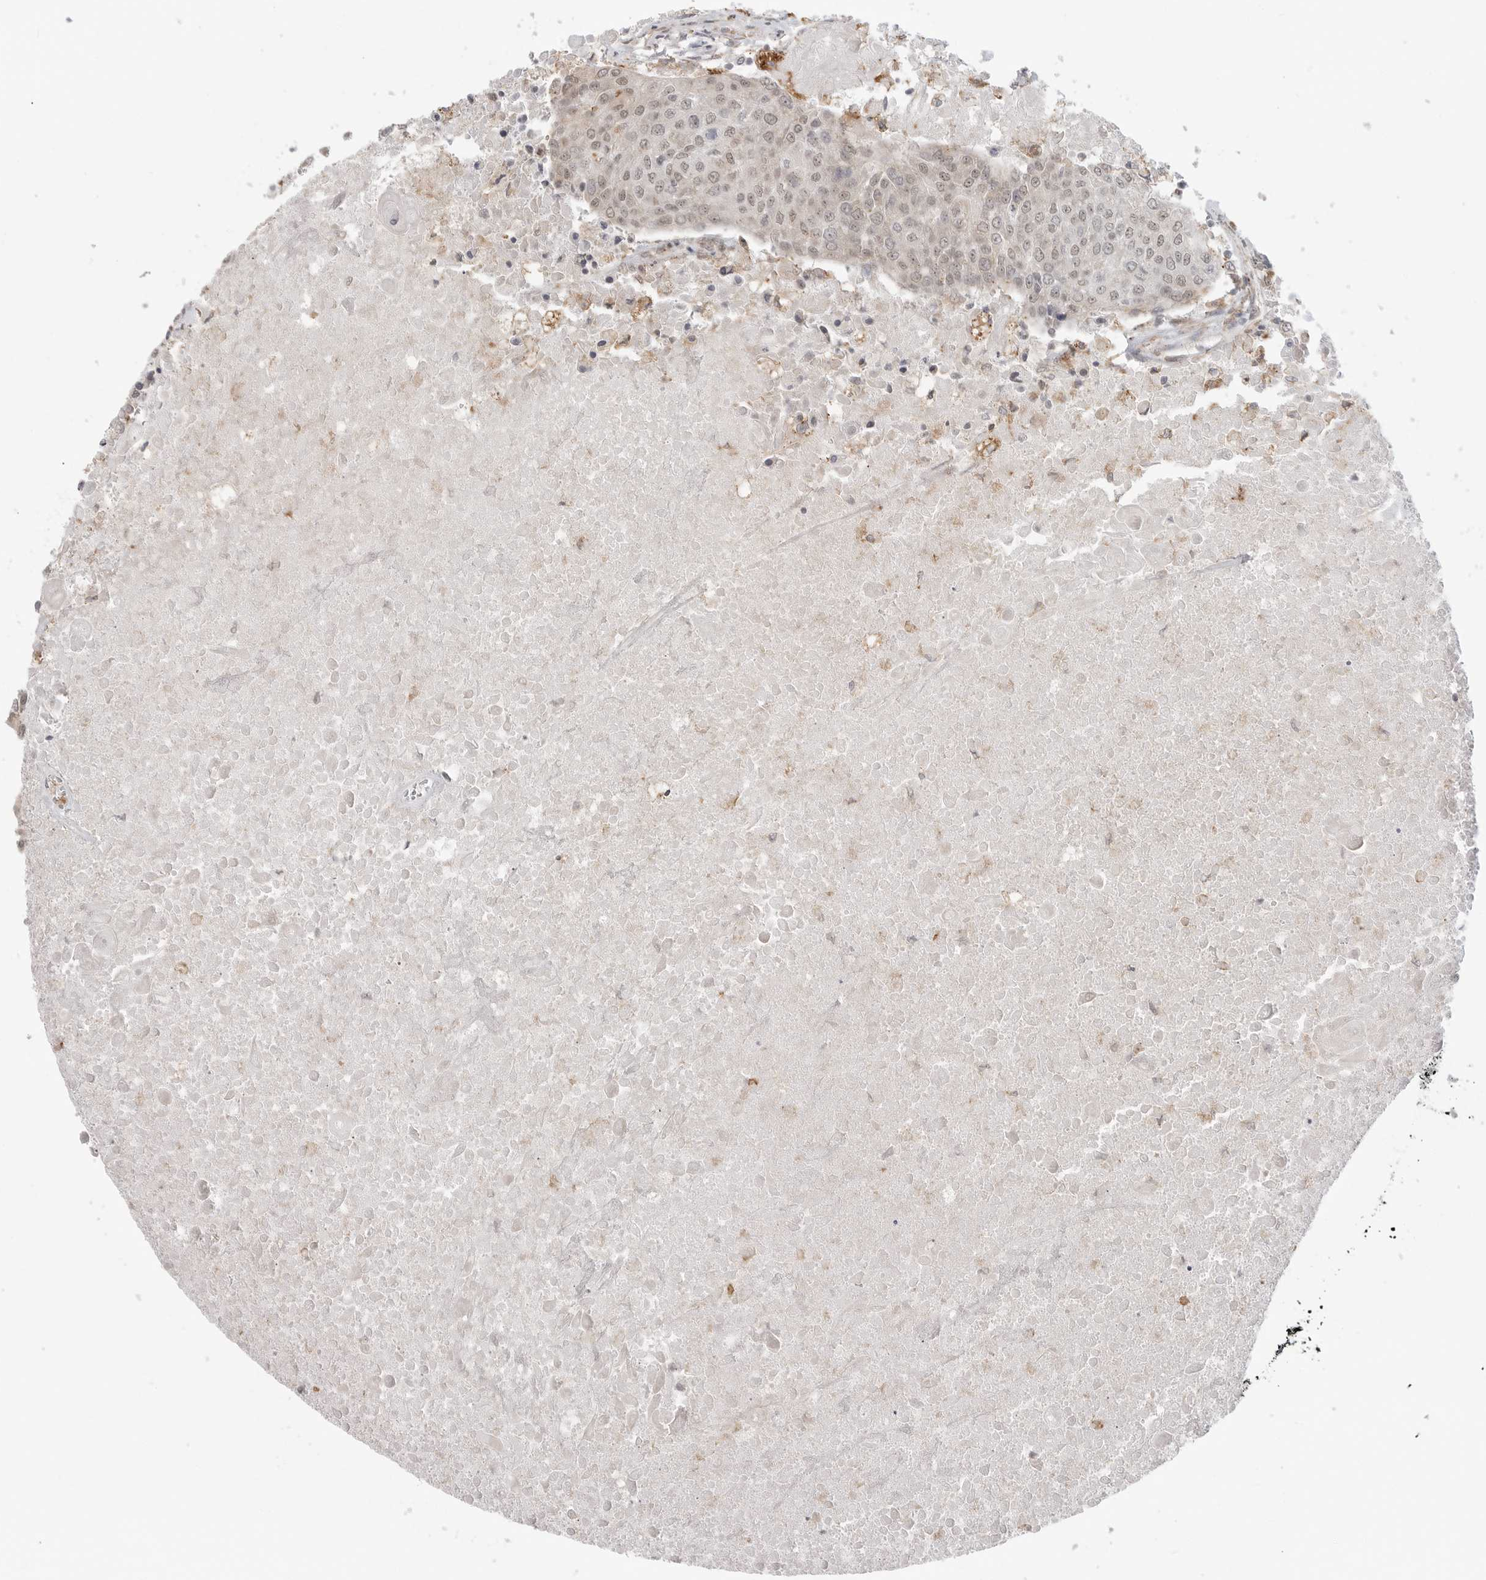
{"staining": {"intensity": "weak", "quantity": ">75%", "location": "nuclear"}, "tissue": "urothelial cancer", "cell_type": "Tumor cells", "image_type": "cancer", "snomed": [{"axis": "morphology", "description": "Urothelial carcinoma, High grade"}, {"axis": "topography", "description": "Urinary bladder"}], "caption": "An immunohistochemistry (IHC) micrograph of tumor tissue is shown. Protein staining in brown shows weak nuclear positivity in urothelial cancer within tumor cells.", "gene": "KALRN", "patient": {"sex": "female", "age": 85}}